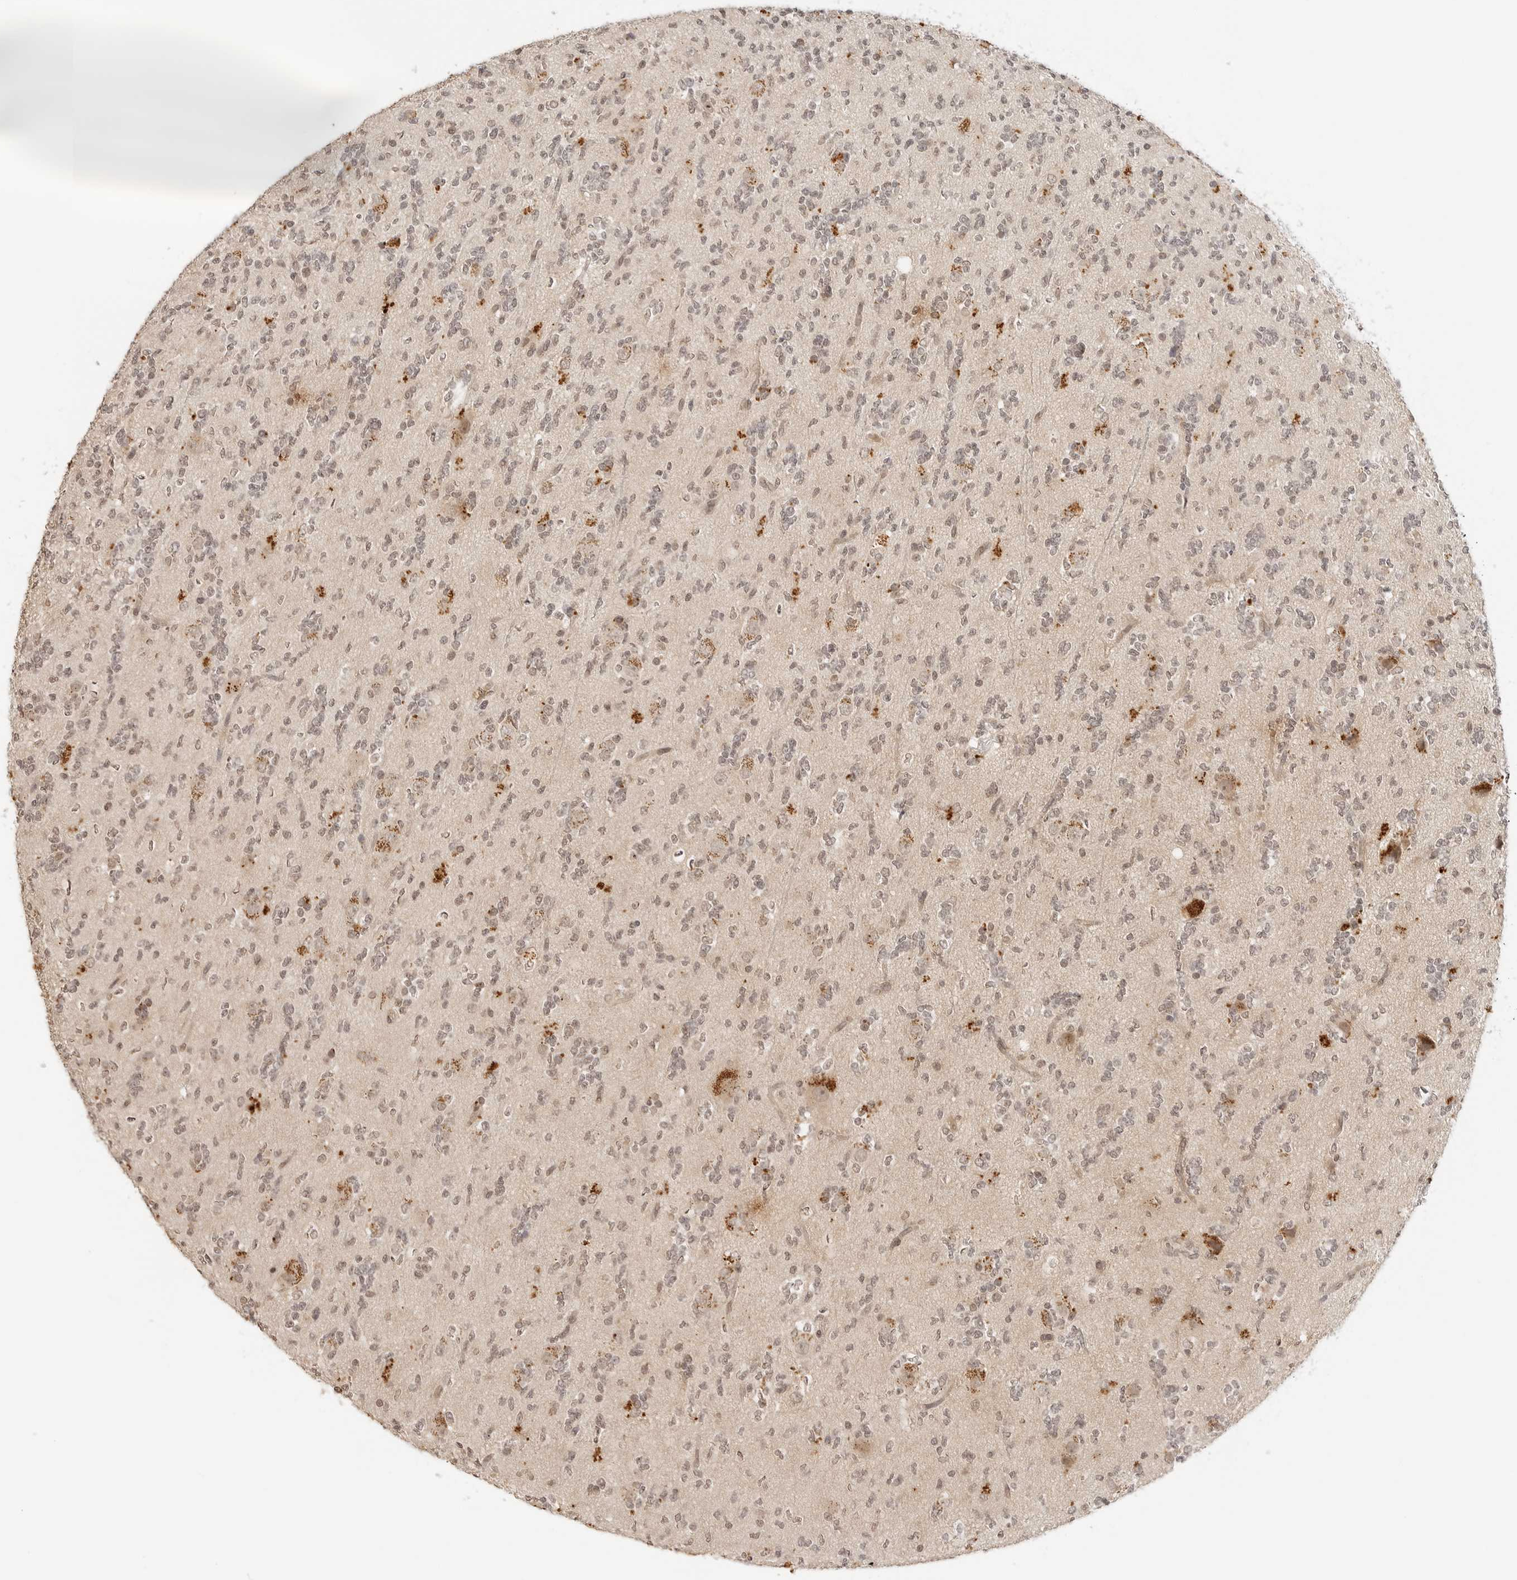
{"staining": {"intensity": "weak", "quantity": ">75%", "location": "nuclear"}, "tissue": "glioma", "cell_type": "Tumor cells", "image_type": "cancer", "snomed": [{"axis": "morphology", "description": "Glioma, malignant, High grade"}, {"axis": "topography", "description": "Brain"}], "caption": "Tumor cells show weak nuclear staining in about >75% of cells in malignant high-grade glioma.", "gene": "GPR34", "patient": {"sex": "female", "age": 62}}